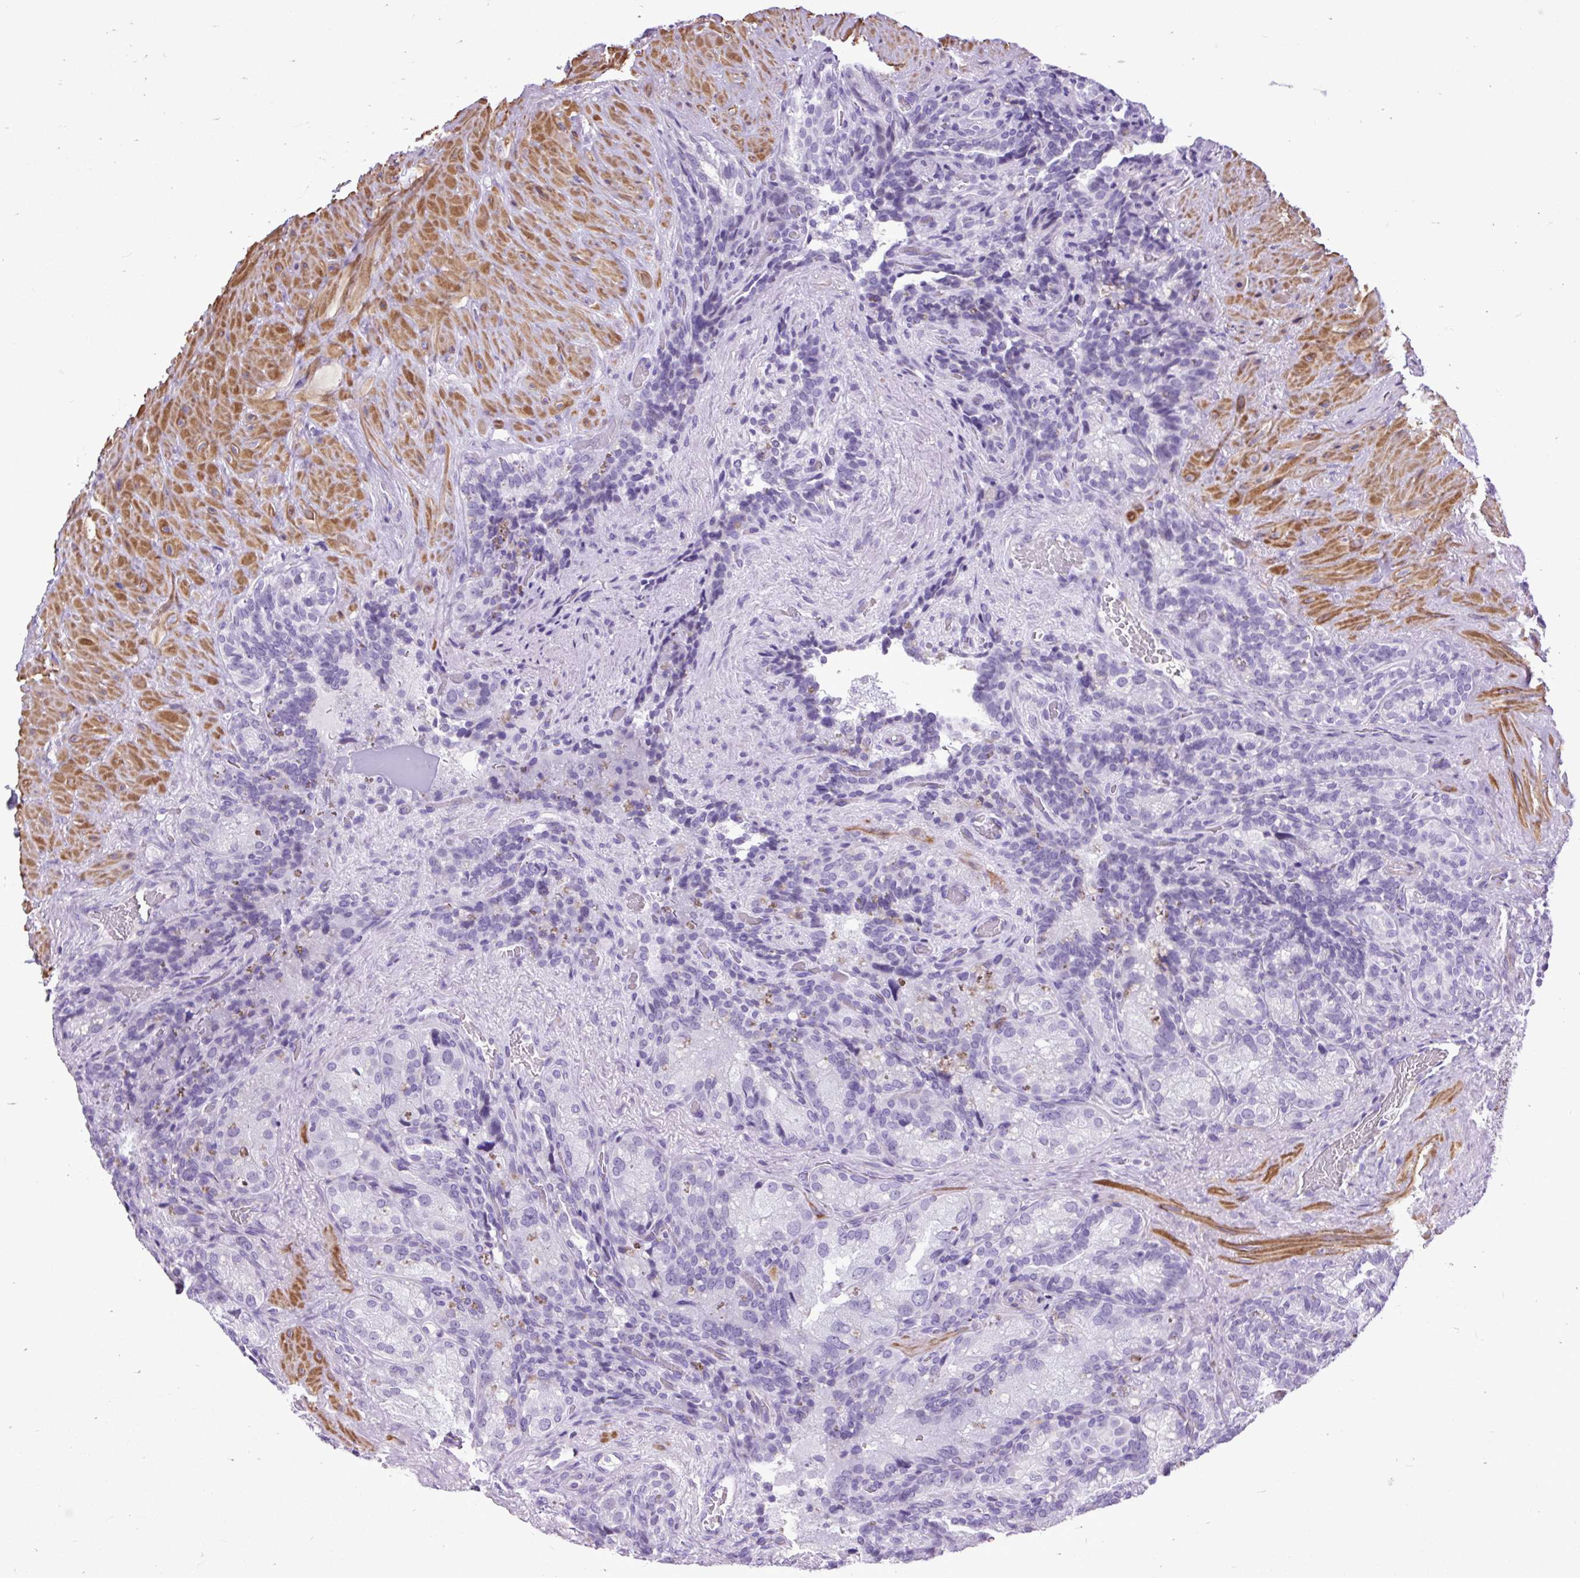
{"staining": {"intensity": "negative", "quantity": "none", "location": "none"}, "tissue": "seminal vesicle", "cell_type": "Glandular cells", "image_type": "normal", "snomed": [{"axis": "morphology", "description": "Normal tissue, NOS"}, {"axis": "topography", "description": "Seminal veicle"}], "caption": "This is a image of immunohistochemistry (IHC) staining of unremarkable seminal vesicle, which shows no staining in glandular cells.", "gene": "DPP6", "patient": {"sex": "male", "age": 69}}